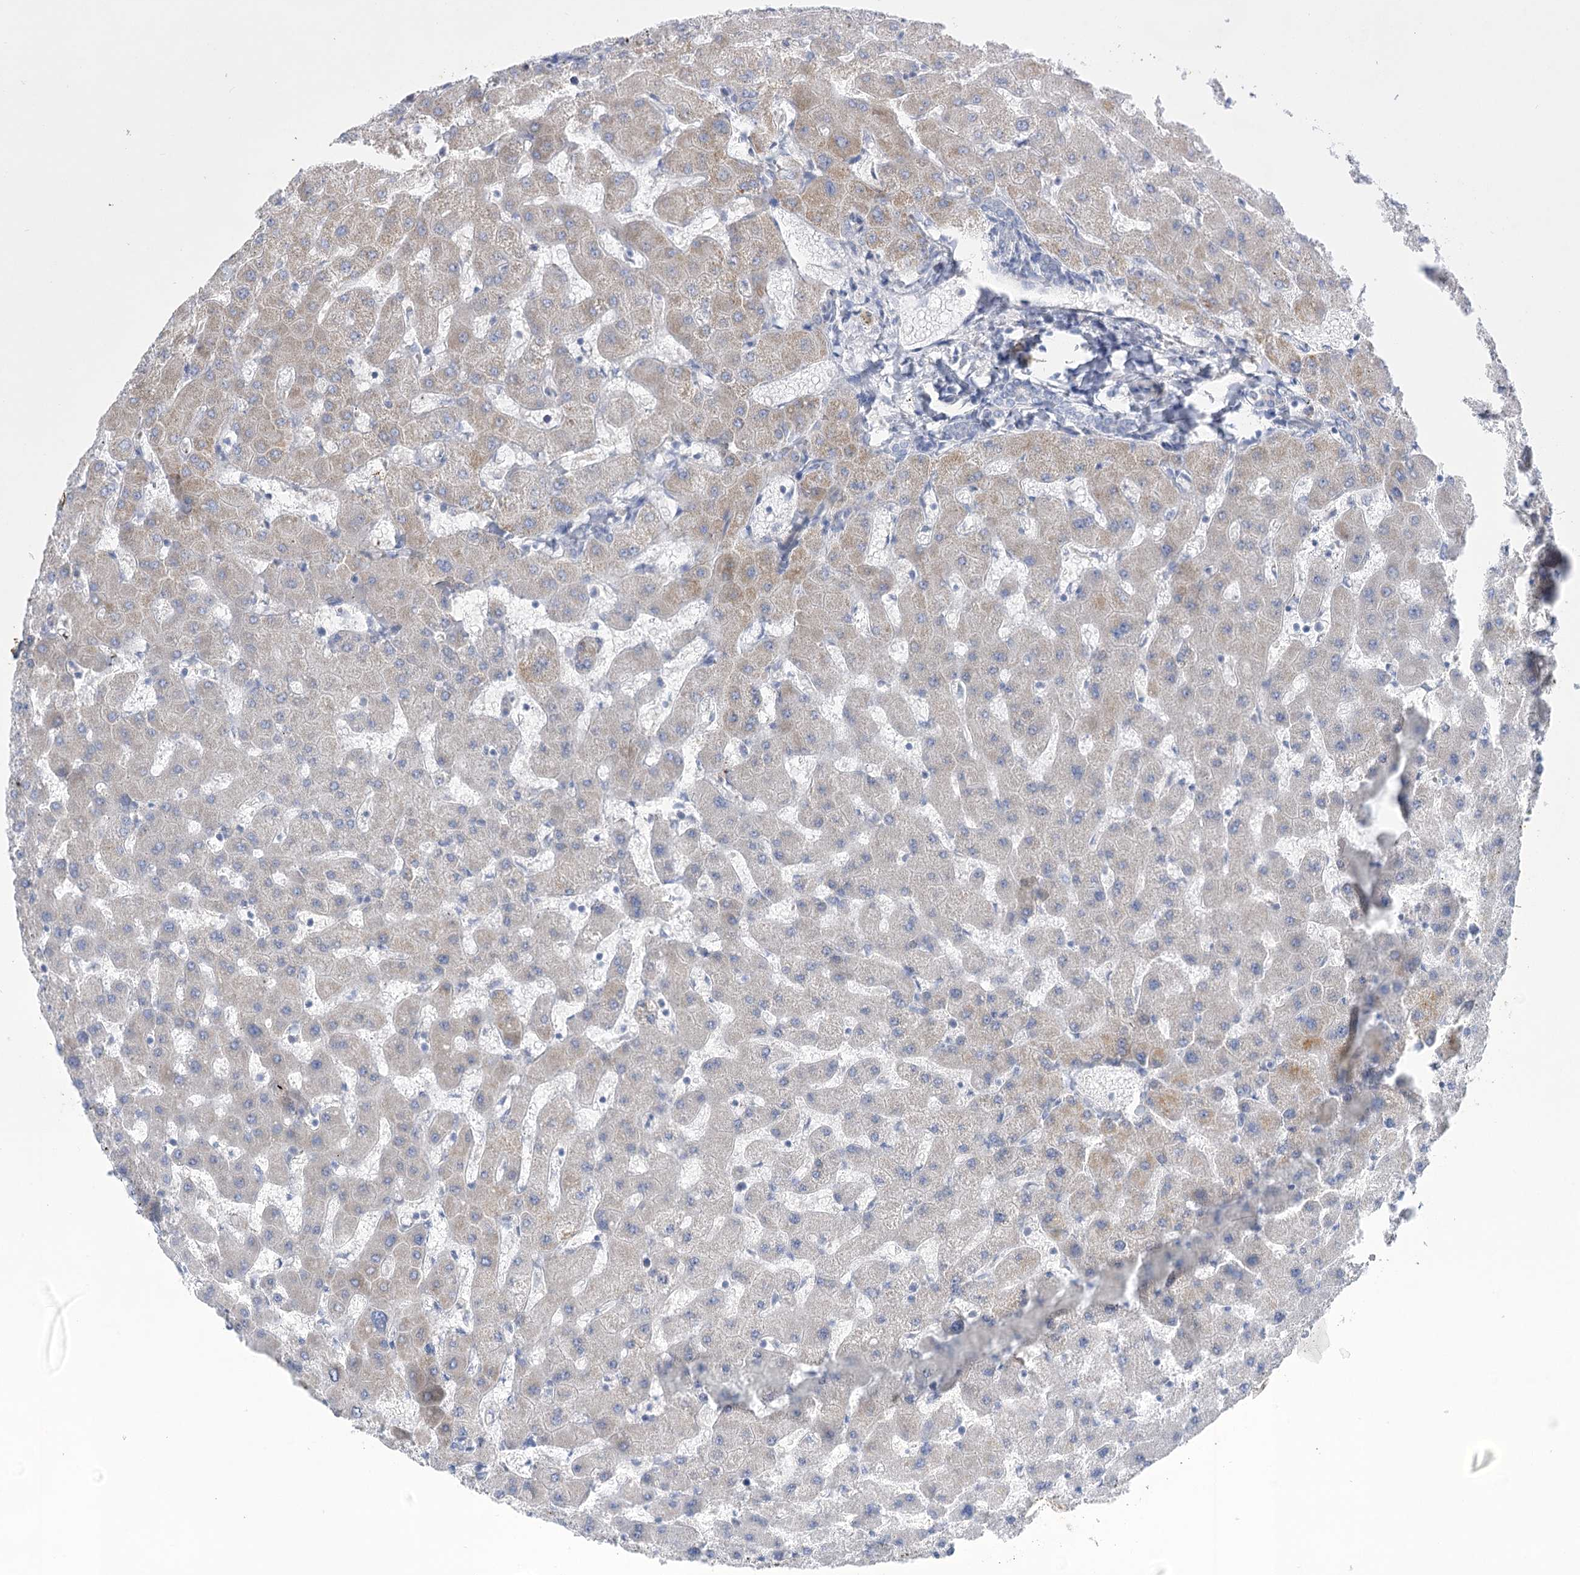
{"staining": {"intensity": "negative", "quantity": "none", "location": "none"}, "tissue": "liver", "cell_type": "Cholangiocytes", "image_type": "normal", "snomed": [{"axis": "morphology", "description": "Normal tissue, NOS"}, {"axis": "topography", "description": "Liver"}], "caption": "Protein analysis of unremarkable liver shows no significant staining in cholangiocytes.", "gene": "DHTKD1", "patient": {"sex": "female", "age": 63}}